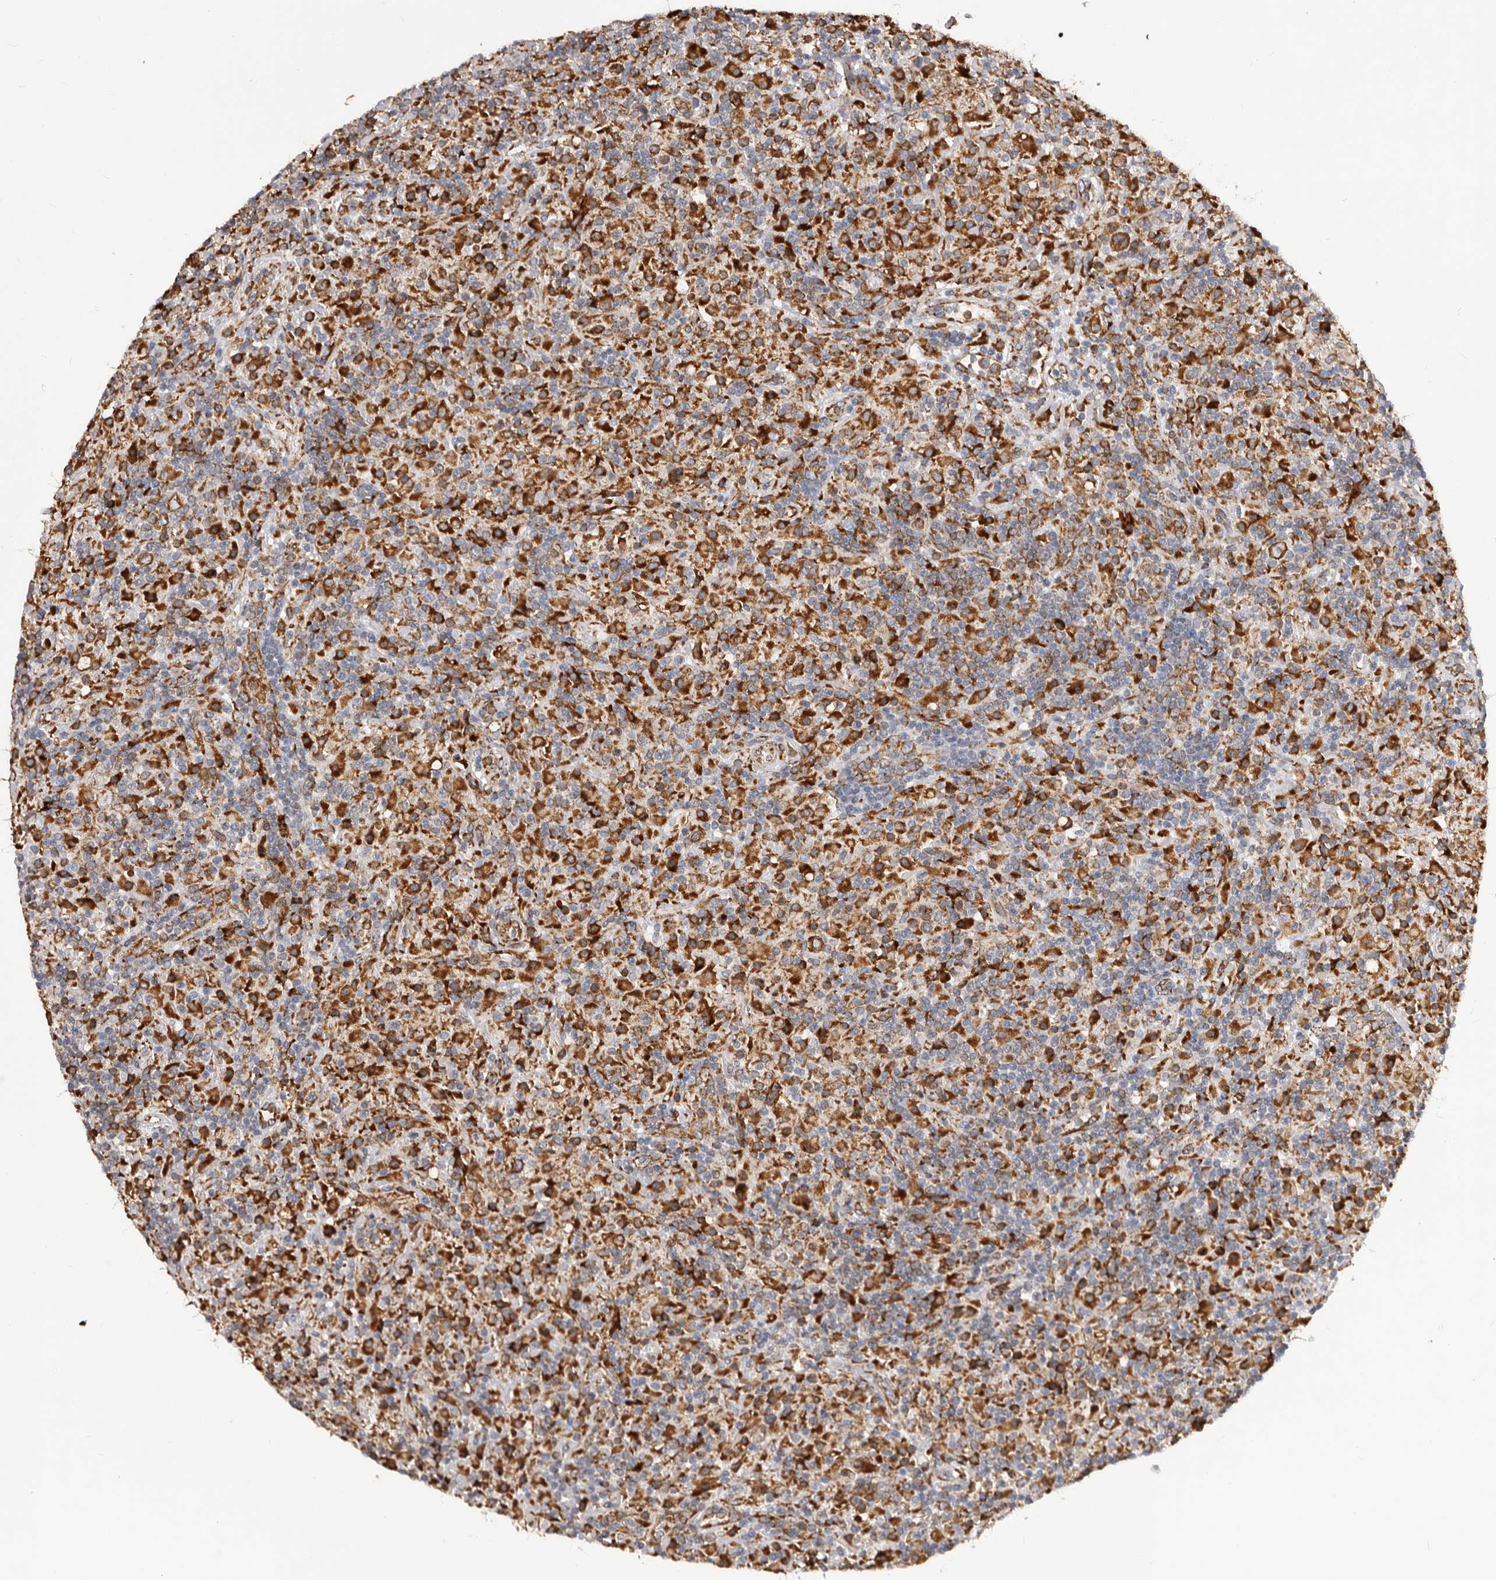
{"staining": {"intensity": "moderate", "quantity": ">75%", "location": "cytoplasmic/membranous"}, "tissue": "lymphoma", "cell_type": "Tumor cells", "image_type": "cancer", "snomed": [{"axis": "morphology", "description": "Hodgkin's disease, NOS"}, {"axis": "topography", "description": "Lymph node"}], "caption": "This is an image of IHC staining of Hodgkin's disease, which shows moderate positivity in the cytoplasmic/membranous of tumor cells.", "gene": "QRSL1", "patient": {"sex": "male", "age": 70}}